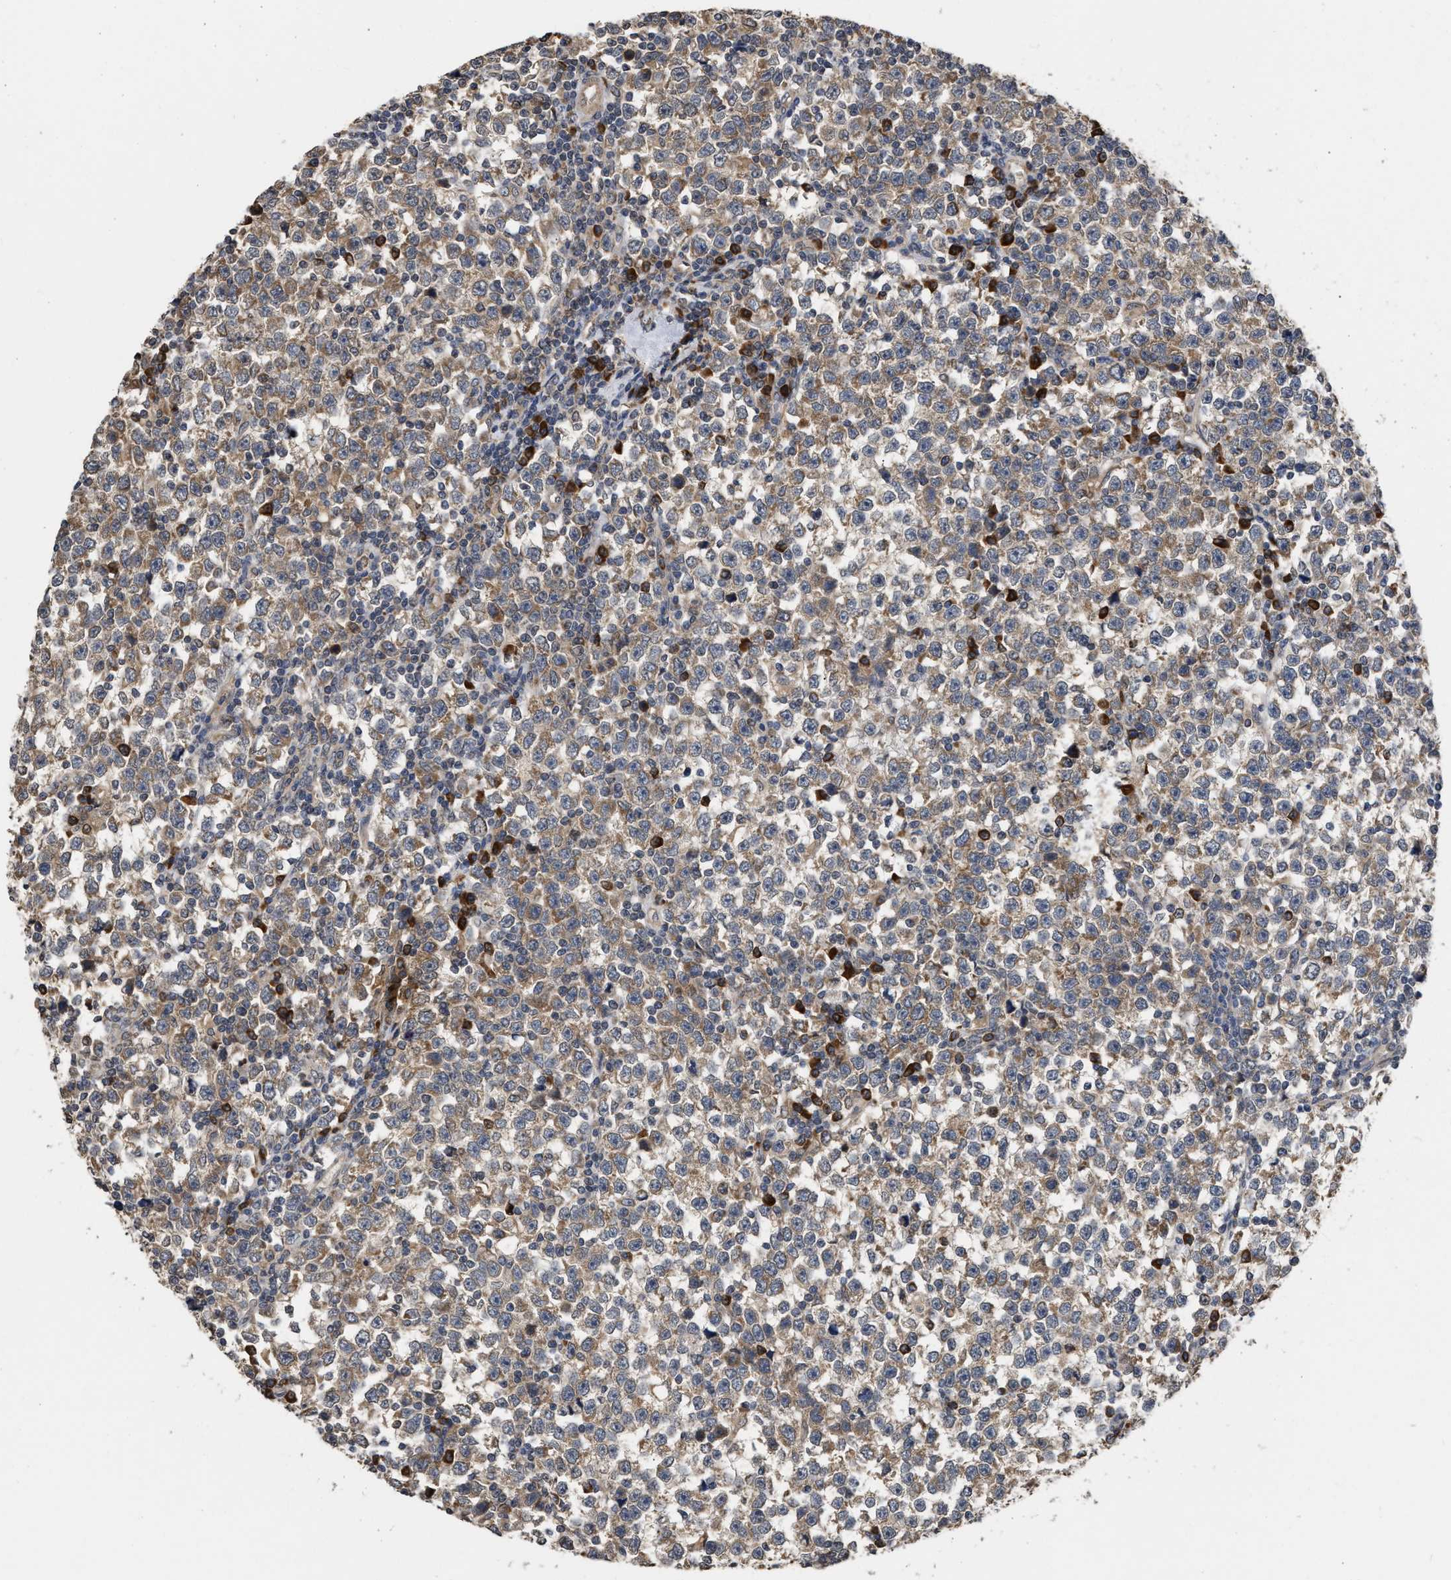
{"staining": {"intensity": "moderate", "quantity": ">75%", "location": "cytoplasmic/membranous"}, "tissue": "testis cancer", "cell_type": "Tumor cells", "image_type": "cancer", "snomed": [{"axis": "morphology", "description": "Seminoma, NOS"}, {"axis": "topography", "description": "Testis"}], "caption": "Immunohistochemical staining of human testis cancer (seminoma) exhibits medium levels of moderate cytoplasmic/membranous staining in approximately >75% of tumor cells. (Brightfield microscopy of DAB IHC at high magnification).", "gene": "SAR1A", "patient": {"sex": "male", "age": 43}}